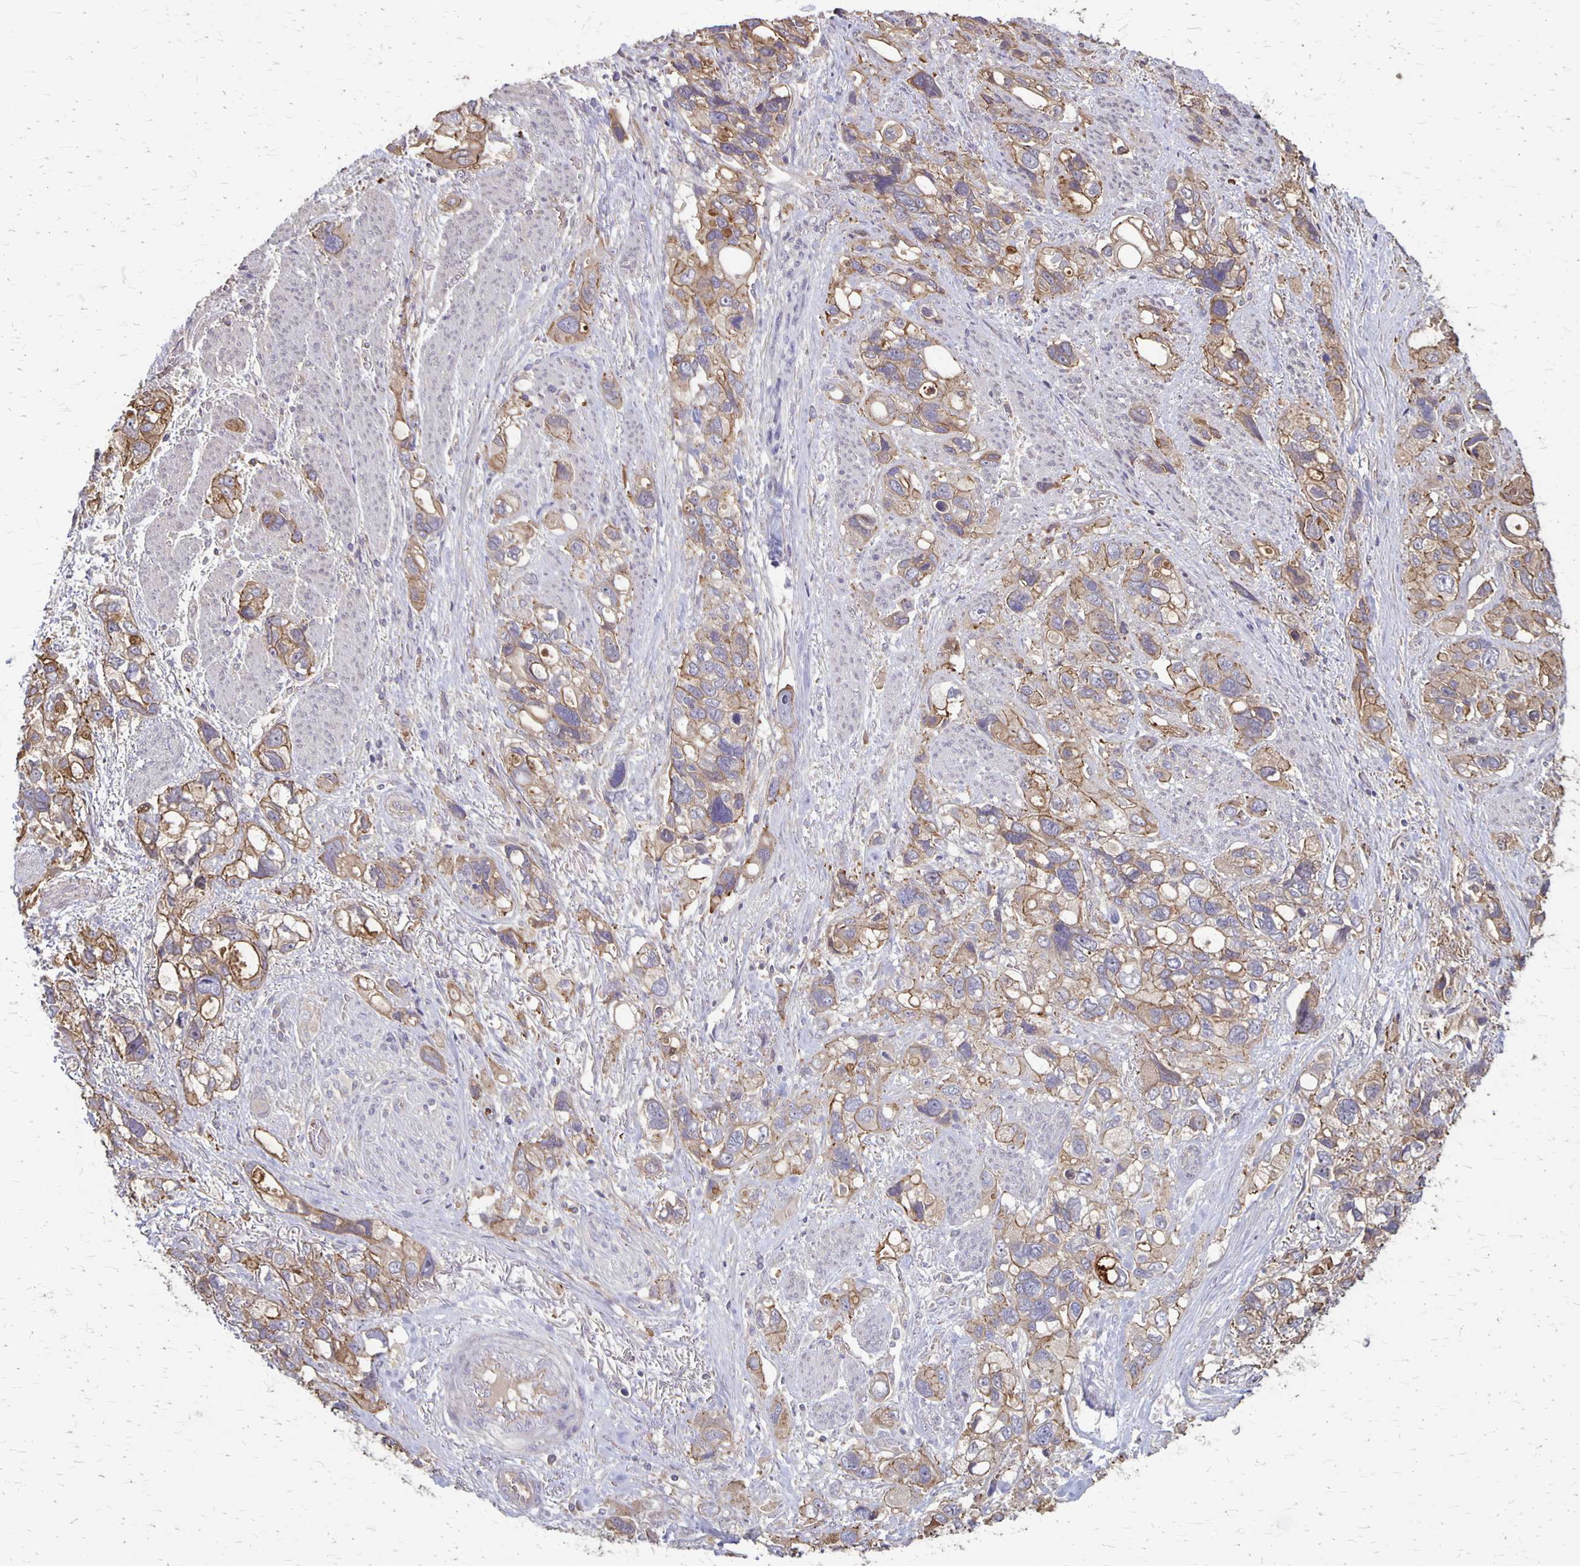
{"staining": {"intensity": "weak", "quantity": ">75%", "location": "cytoplasmic/membranous"}, "tissue": "stomach cancer", "cell_type": "Tumor cells", "image_type": "cancer", "snomed": [{"axis": "morphology", "description": "Adenocarcinoma, NOS"}, {"axis": "topography", "description": "Stomach, upper"}], "caption": "IHC histopathology image of human stomach cancer stained for a protein (brown), which demonstrates low levels of weak cytoplasmic/membranous positivity in approximately >75% of tumor cells.", "gene": "PROM2", "patient": {"sex": "female", "age": 81}}